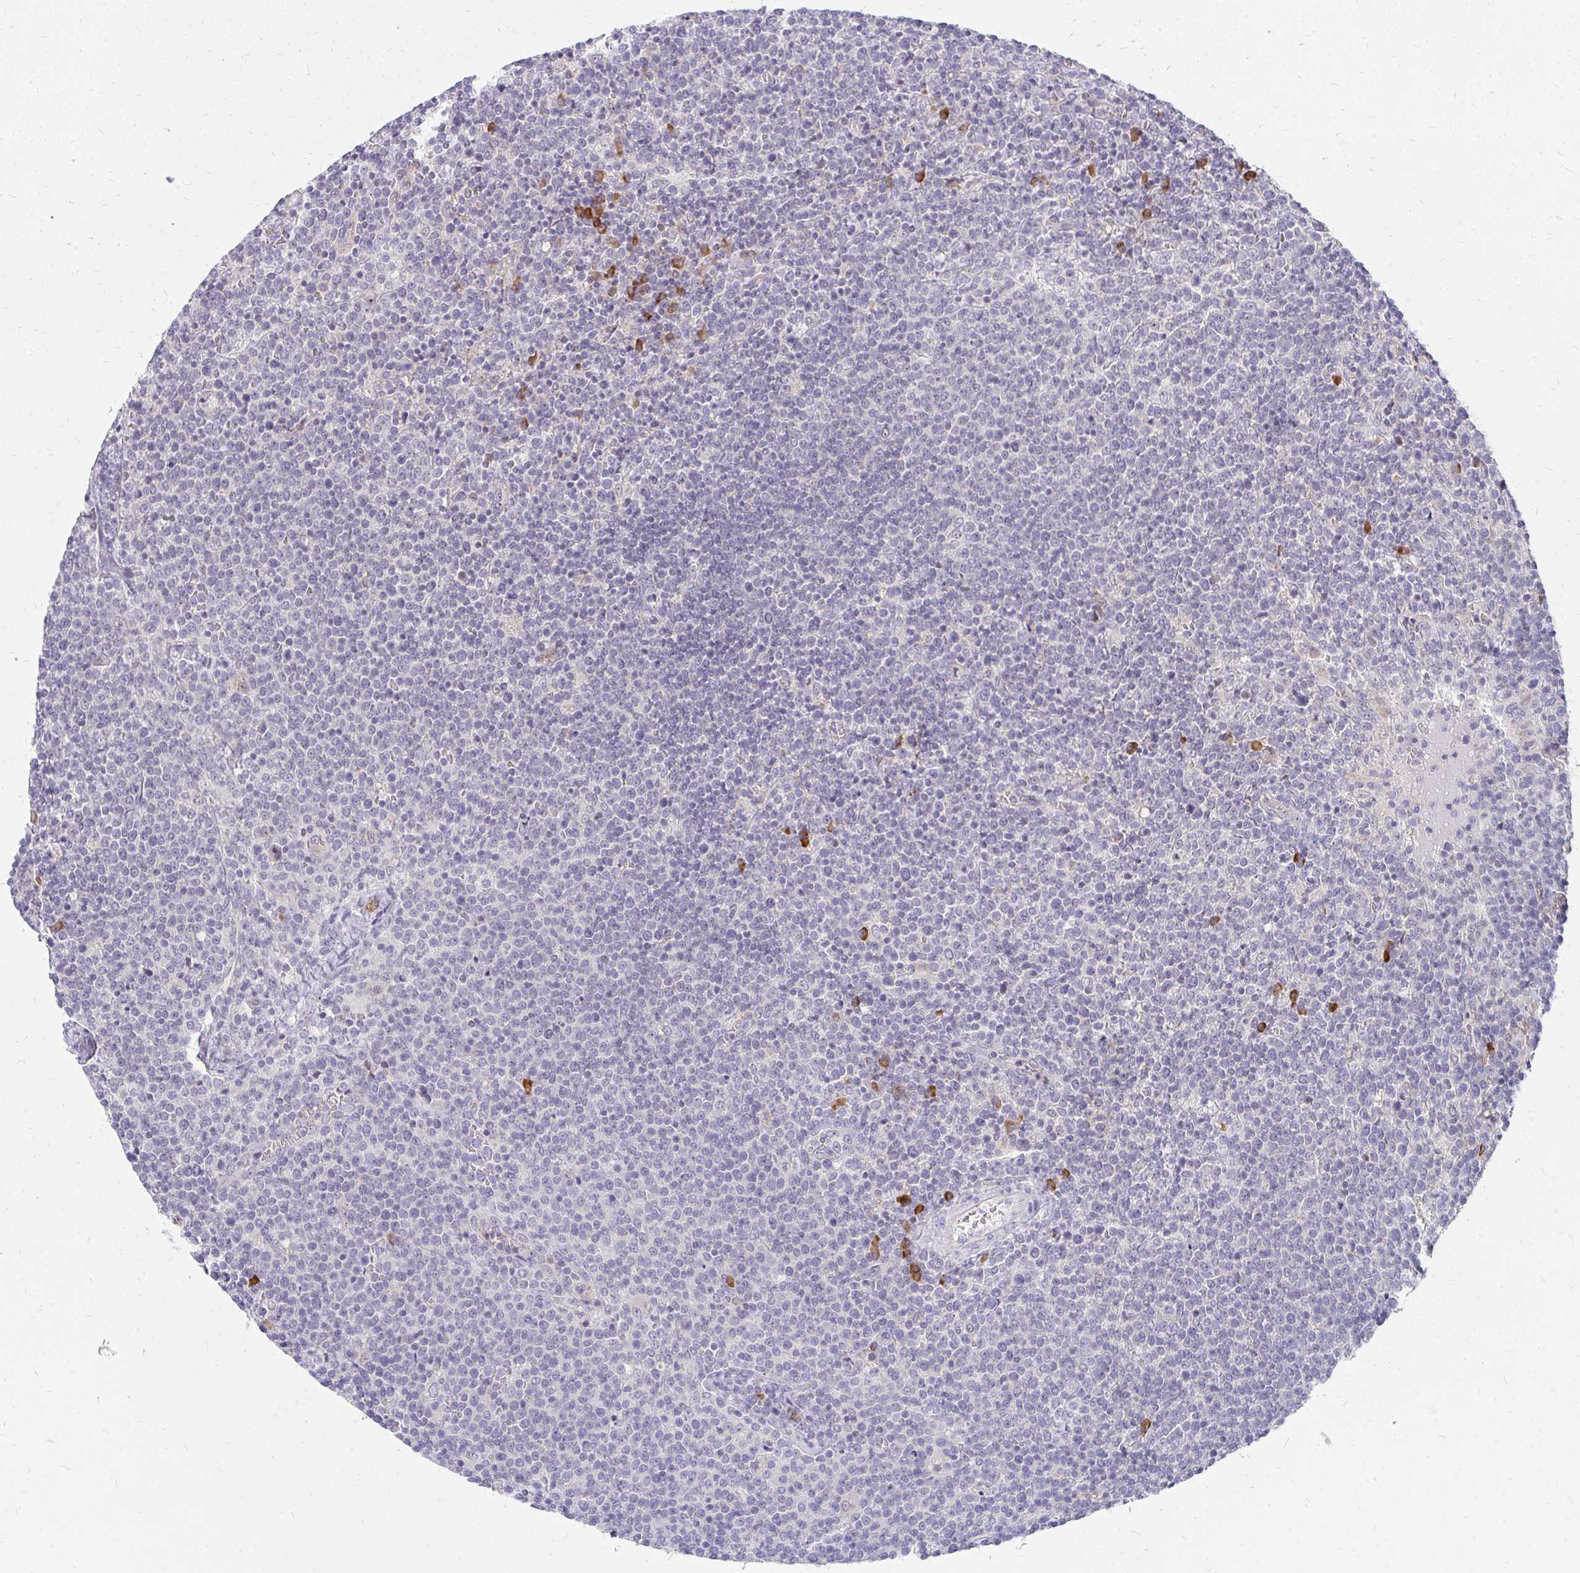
{"staining": {"intensity": "negative", "quantity": "none", "location": "none"}, "tissue": "lymphoma", "cell_type": "Tumor cells", "image_type": "cancer", "snomed": [{"axis": "morphology", "description": "Malignant lymphoma, non-Hodgkin's type, High grade"}, {"axis": "topography", "description": "Lymph node"}], "caption": "Tumor cells are negative for brown protein staining in lymphoma.", "gene": "FAM9A", "patient": {"sex": "male", "age": 61}}